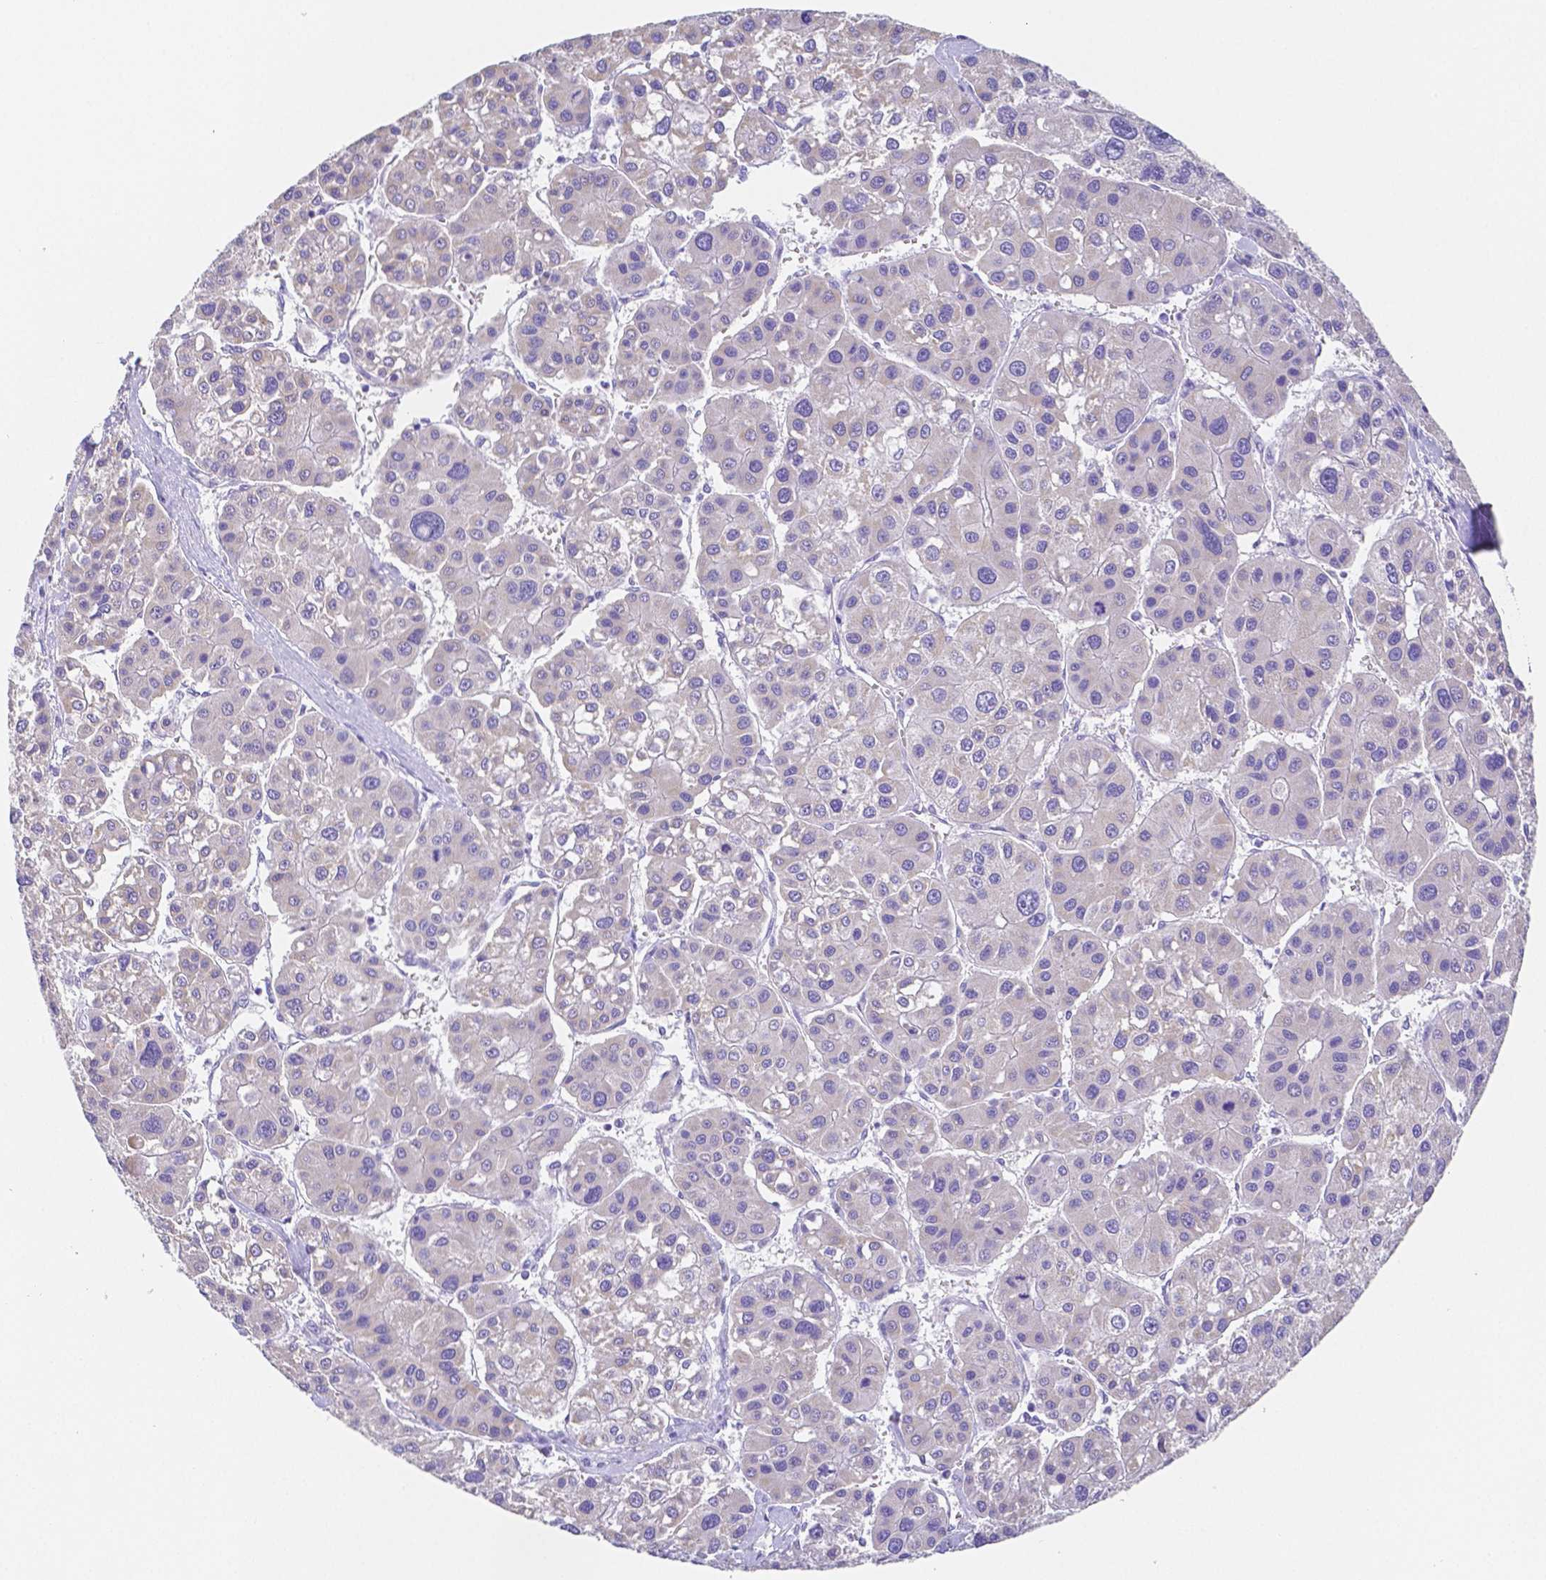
{"staining": {"intensity": "negative", "quantity": "none", "location": "none"}, "tissue": "liver cancer", "cell_type": "Tumor cells", "image_type": "cancer", "snomed": [{"axis": "morphology", "description": "Carcinoma, Hepatocellular, NOS"}, {"axis": "topography", "description": "Liver"}], "caption": "The photomicrograph reveals no staining of tumor cells in liver cancer (hepatocellular carcinoma). (DAB IHC, high magnification).", "gene": "ZG16B", "patient": {"sex": "male", "age": 73}}